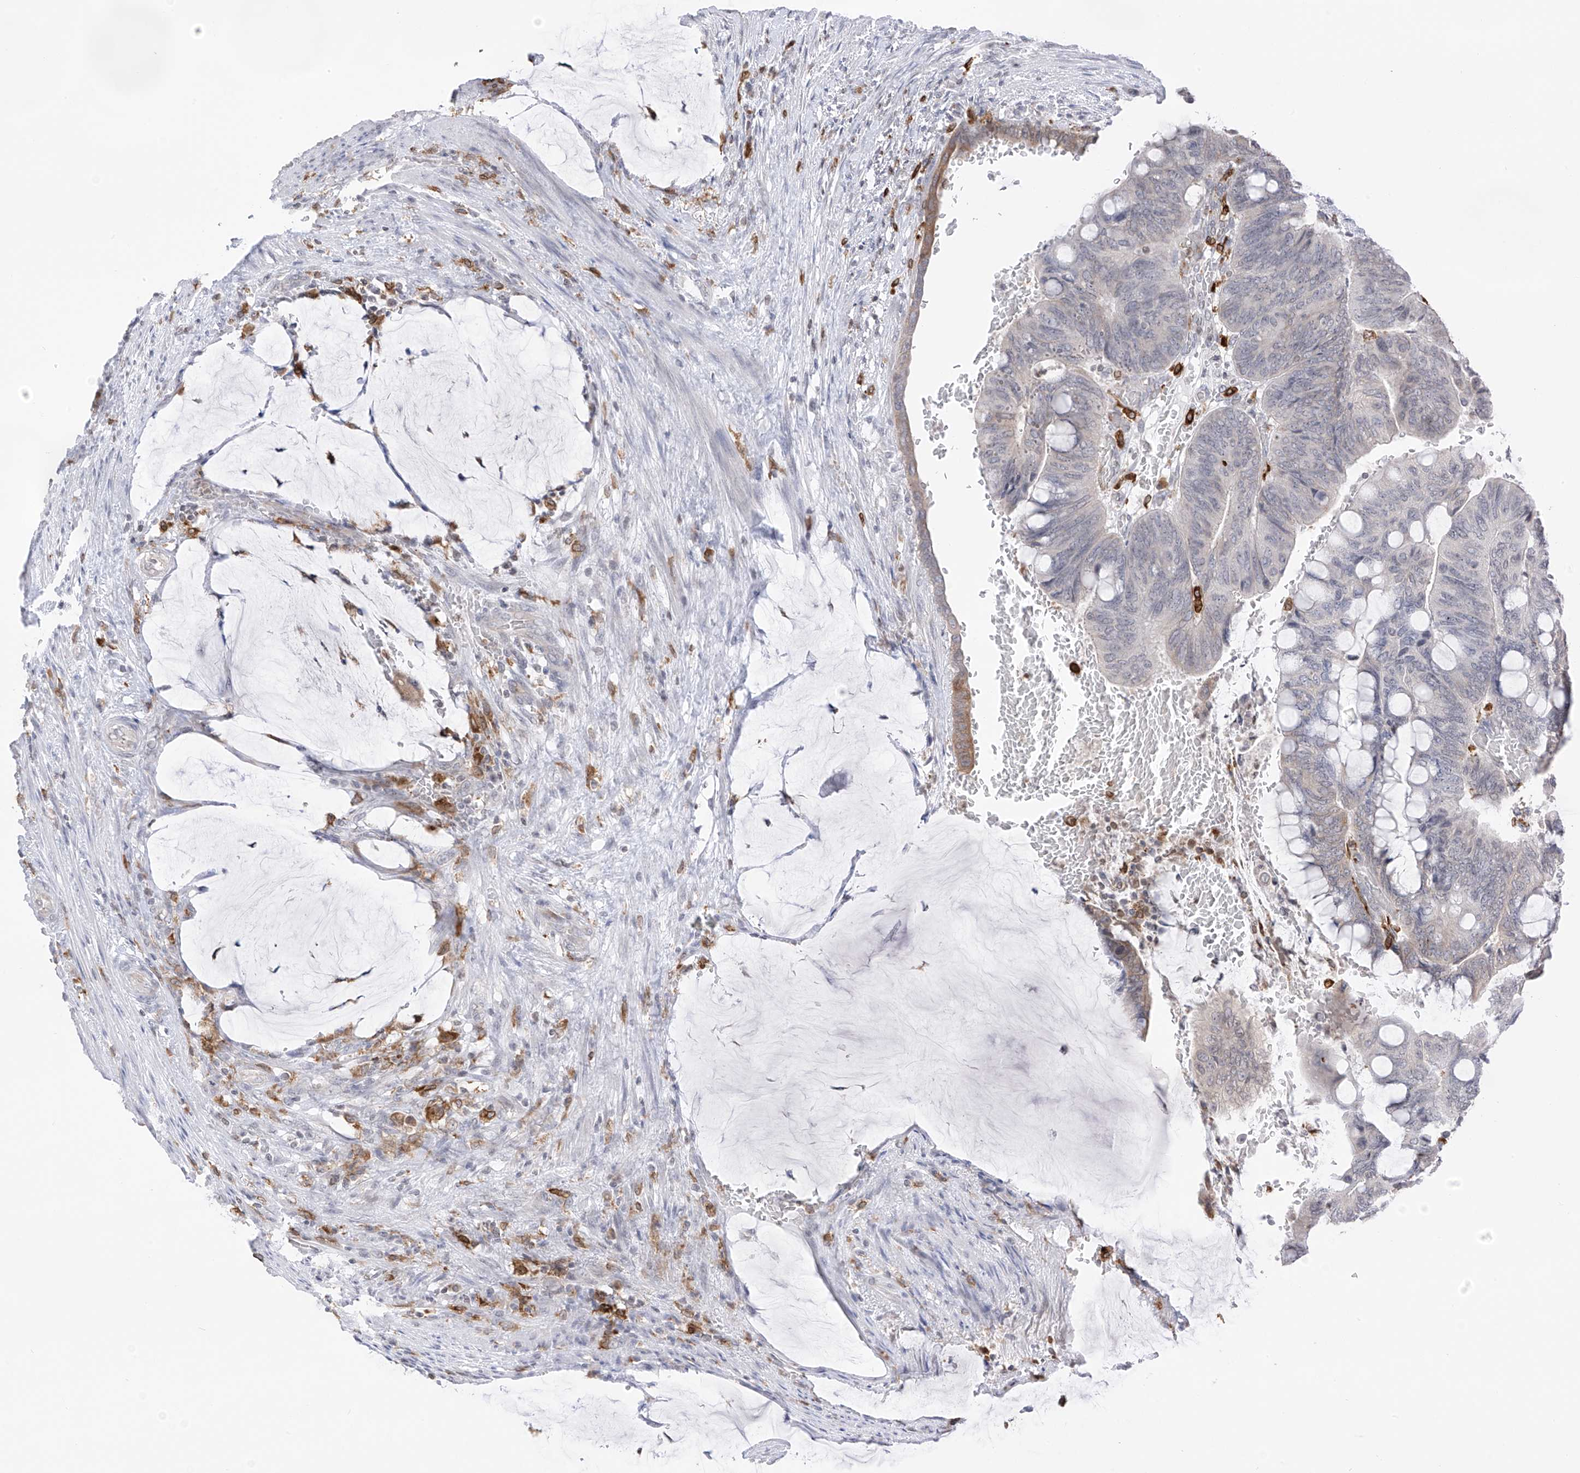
{"staining": {"intensity": "negative", "quantity": "none", "location": "none"}, "tissue": "colorectal cancer", "cell_type": "Tumor cells", "image_type": "cancer", "snomed": [{"axis": "morphology", "description": "Normal tissue, NOS"}, {"axis": "morphology", "description": "Adenocarcinoma, NOS"}, {"axis": "topography", "description": "Rectum"}, {"axis": "topography", "description": "Peripheral nerve tissue"}], "caption": "IHC of colorectal cancer shows no staining in tumor cells.", "gene": "TBXAS1", "patient": {"sex": "male", "age": 92}}